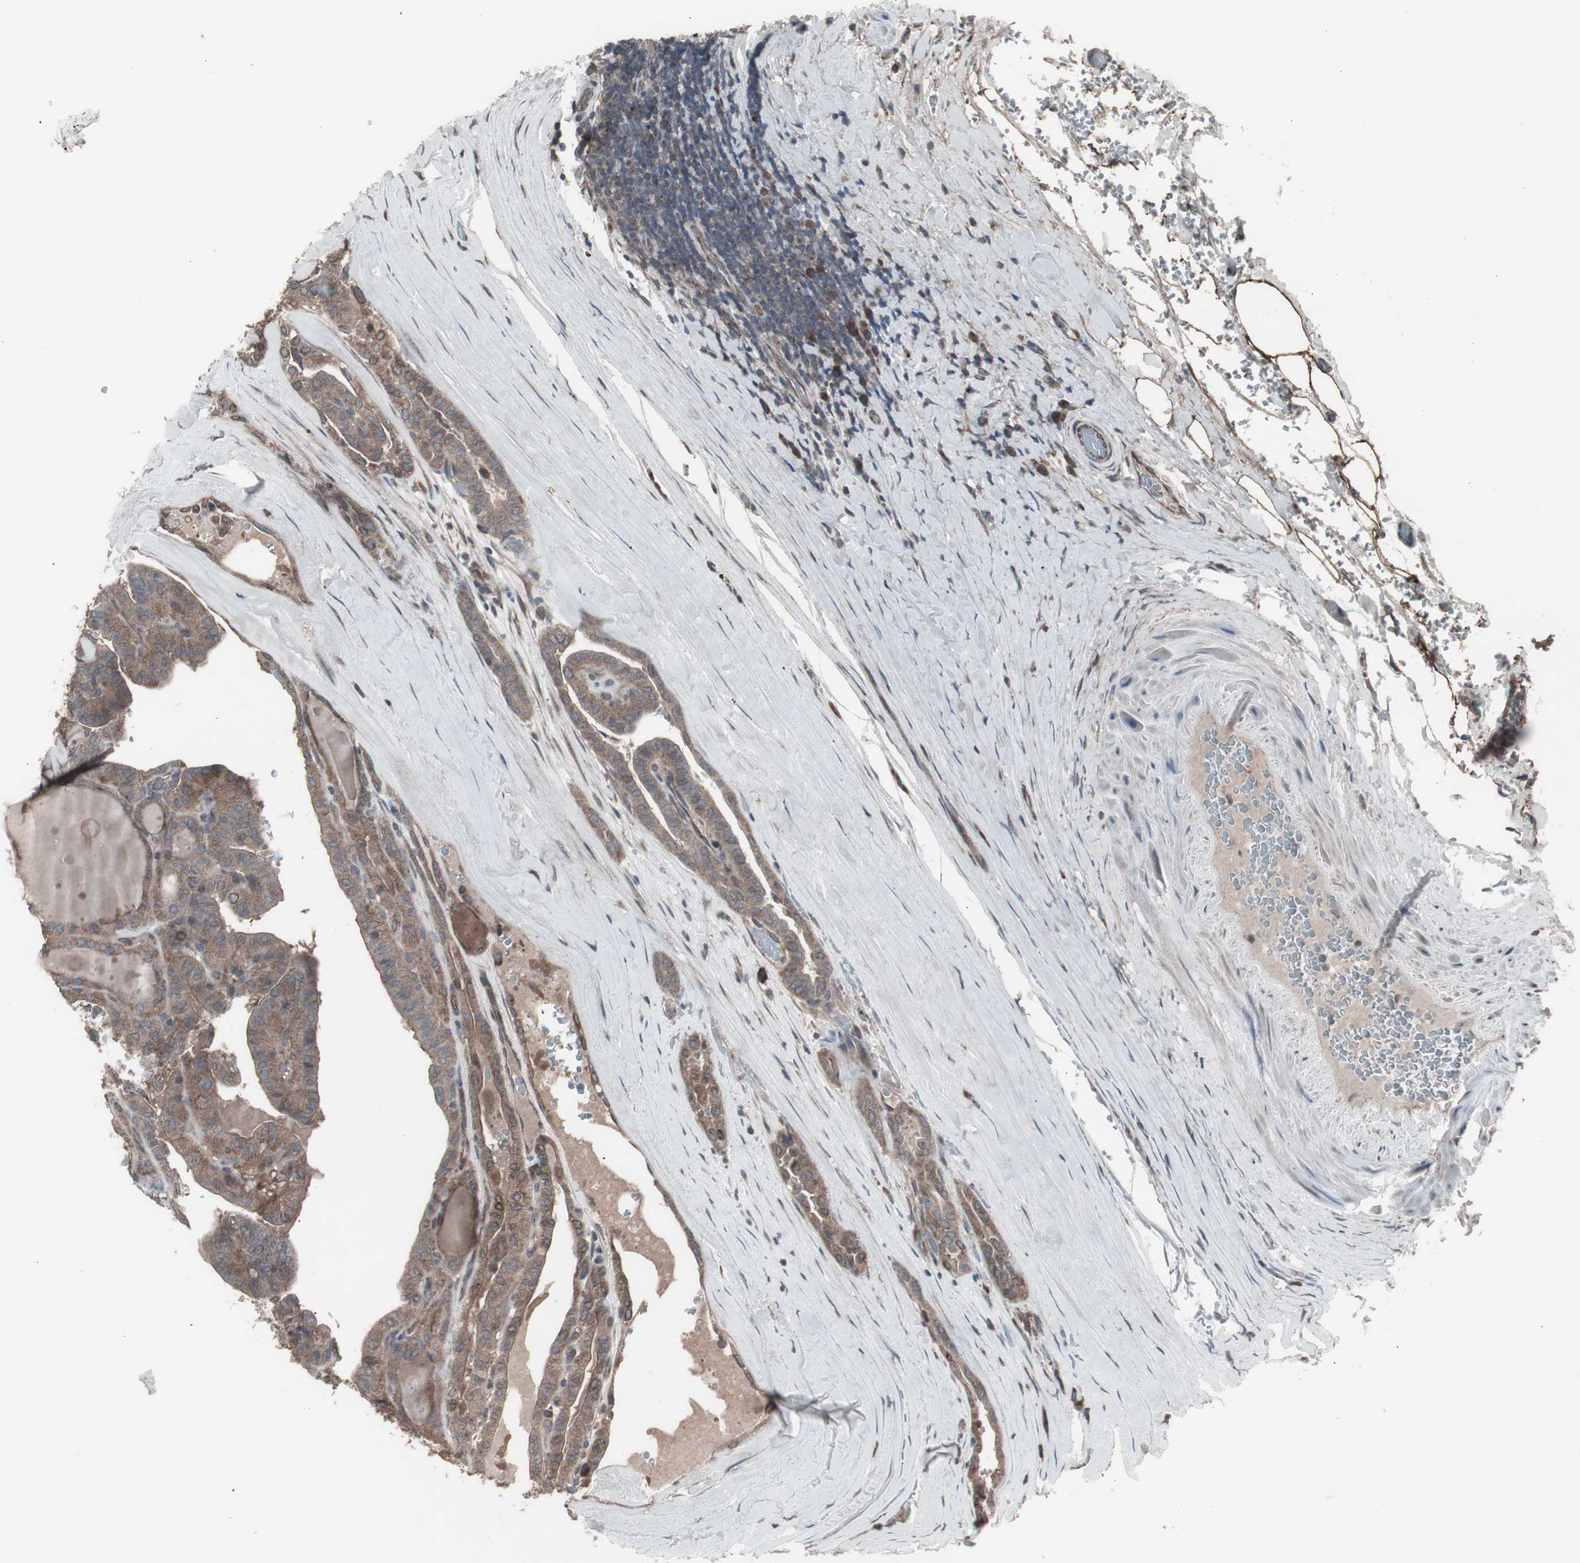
{"staining": {"intensity": "moderate", "quantity": ">75%", "location": "cytoplasmic/membranous"}, "tissue": "thyroid cancer", "cell_type": "Tumor cells", "image_type": "cancer", "snomed": [{"axis": "morphology", "description": "Papillary adenocarcinoma, NOS"}, {"axis": "topography", "description": "Thyroid gland"}], "caption": "Immunohistochemical staining of thyroid papillary adenocarcinoma demonstrates medium levels of moderate cytoplasmic/membranous staining in about >75% of tumor cells.", "gene": "SSTR2", "patient": {"sex": "male", "age": 77}}